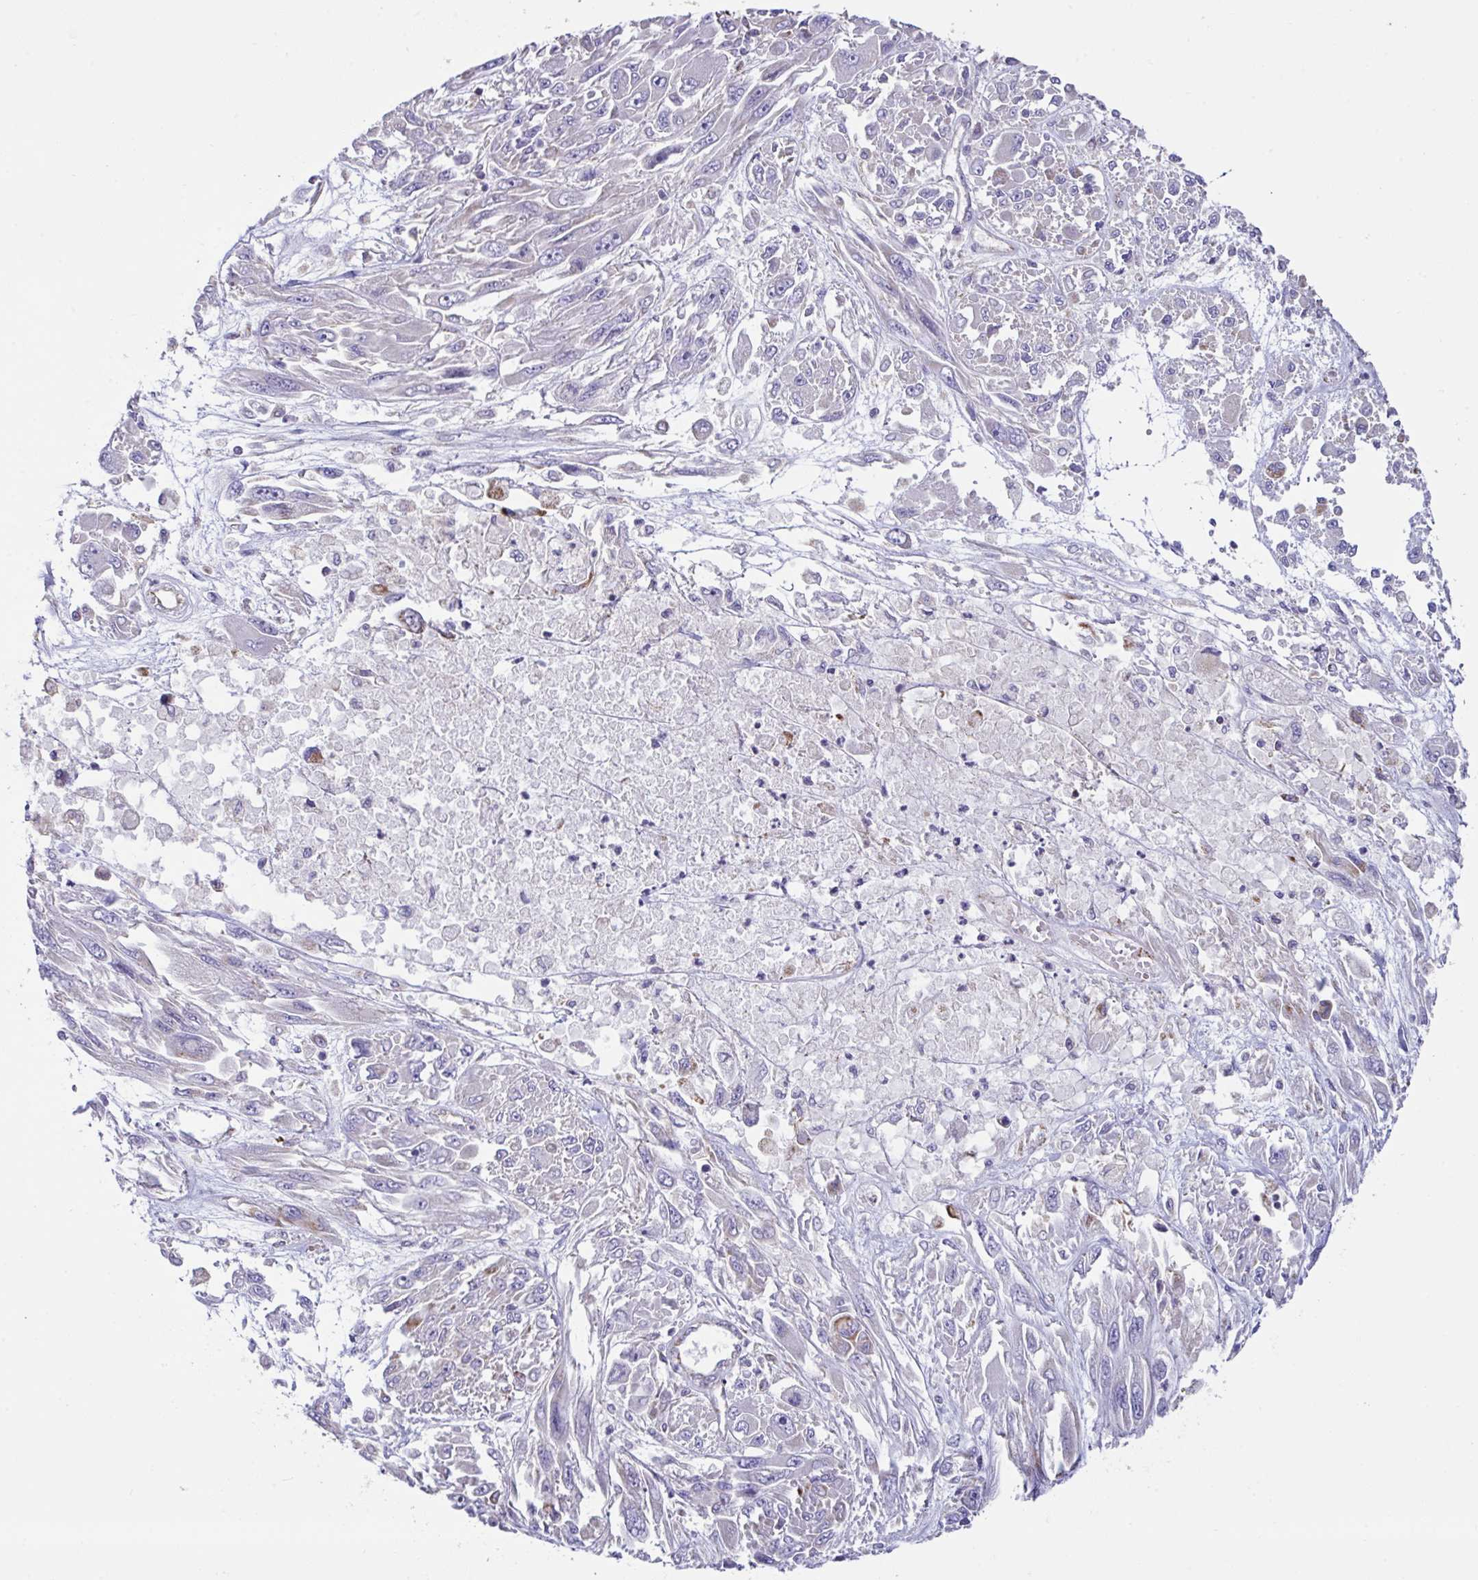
{"staining": {"intensity": "negative", "quantity": "none", "location": "none"}, "tissue": "melanoma", "cell_type": "Tumor cells", "image_type": "cancer", "snomed": [{"axis": "morphology", "description": "Malignant melanoma, NOS"}, {"axis": "topography", "description": "Skin"}], "caption": "IHC histopathology image of neoplastic tissue: human malignant melanoma stained with DAB (3,3'-diaminobenzidine) demonstrates no significant protein staining in tumor cells.", "gene": "DOK7", "patient": {"sex": "female", "age": 91}}